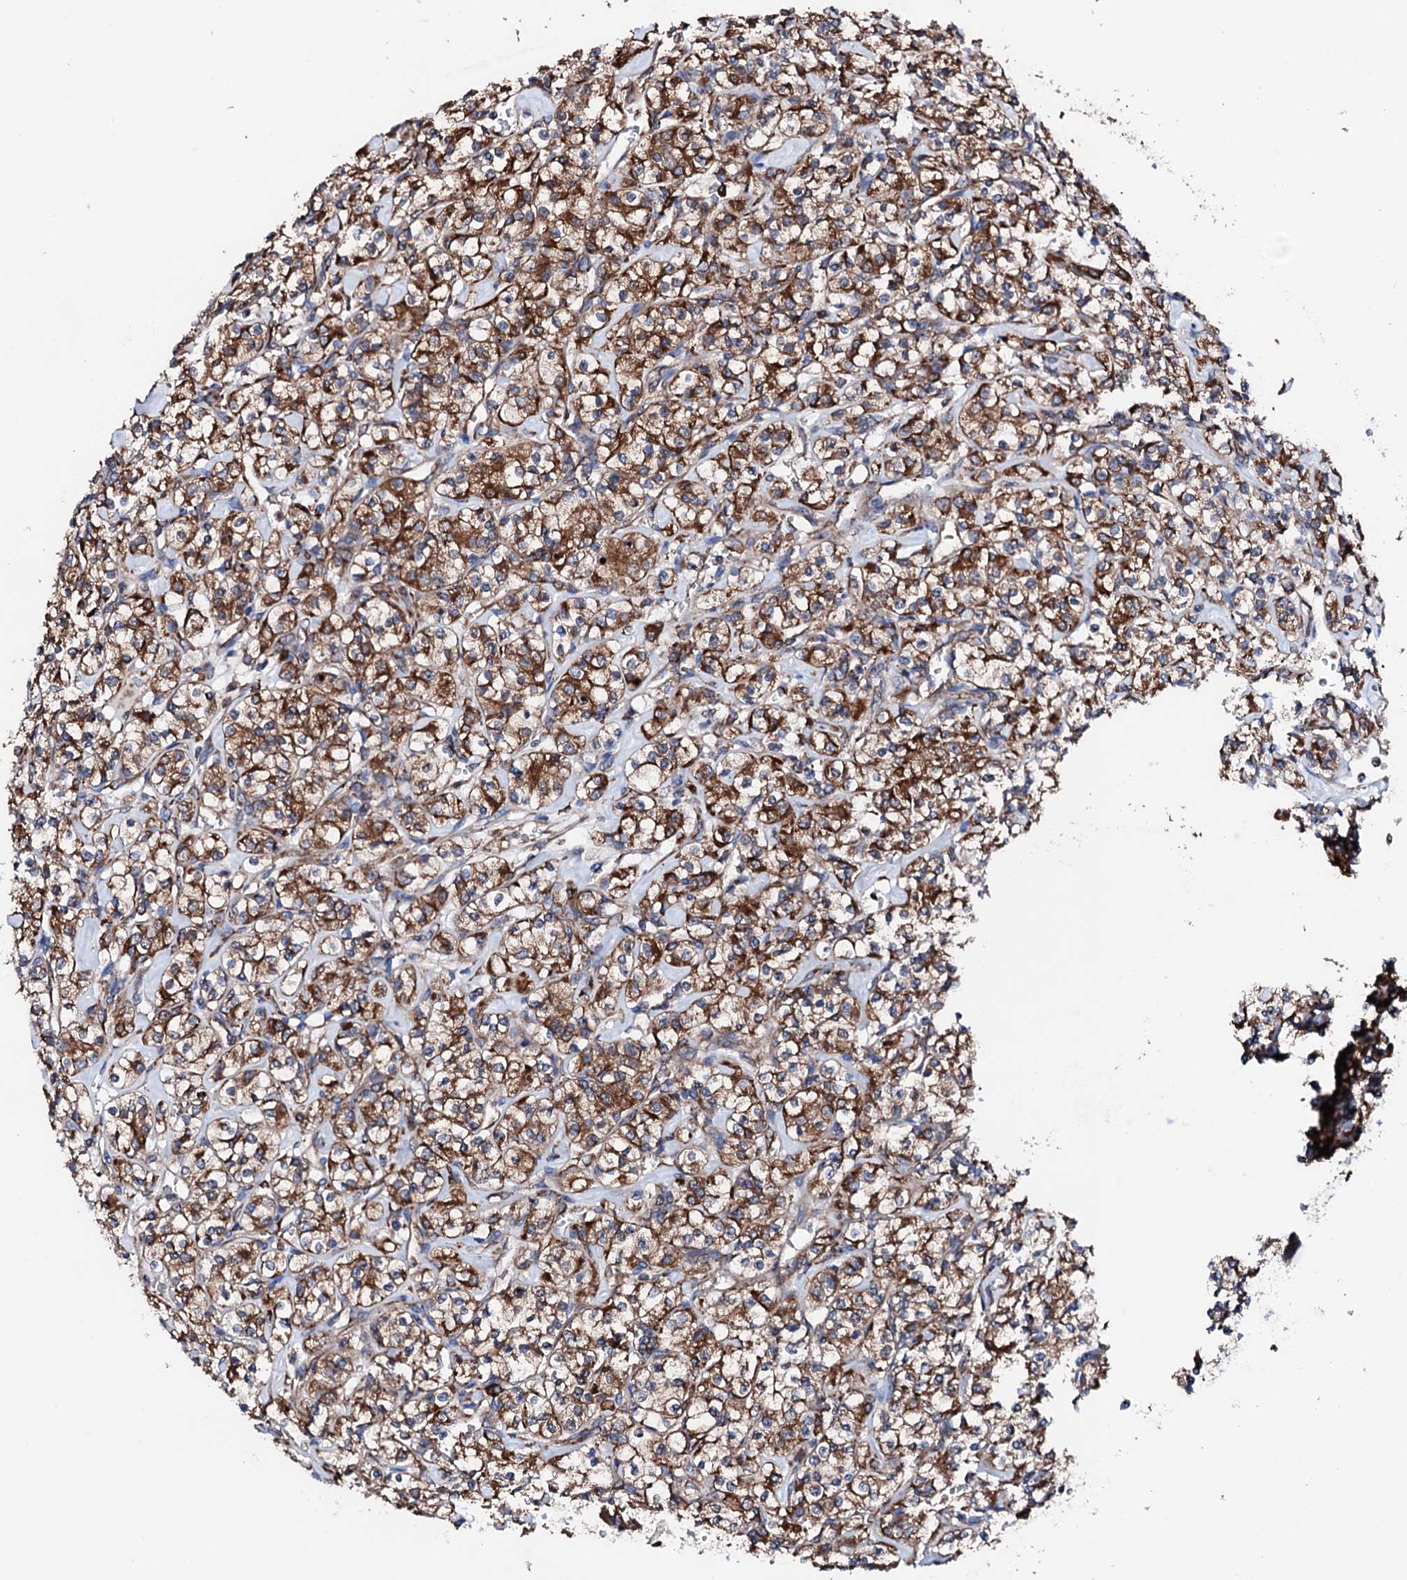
{"staining": {"intensity": "moderate", "quantity": ">75%", "location": "cytoplasmic/membranous"}, "tissue": "renal cancer", "cell_type": "Tumor cells", "image_type": "cancer", "snomed": [{"axis": "morphology", "description": "Adenocarcinoma, NOS"}, {"axis": "topography", "description": "Kidney"}], "caption": "Immunohistochemical staining of human renal cancer (adenocarcinoma) reveals medium levels of moderate cytoplasmic/membranous expression in approximately >75% of tumor cells. (Stains: DAB (3,3'-diaminobenzidine) in brown, nuclei in blue, Microscopy: brightfield microscopy at high magnification).", "gene": "AMDHD1", "patient": {"sex": "male", "age": 77}}